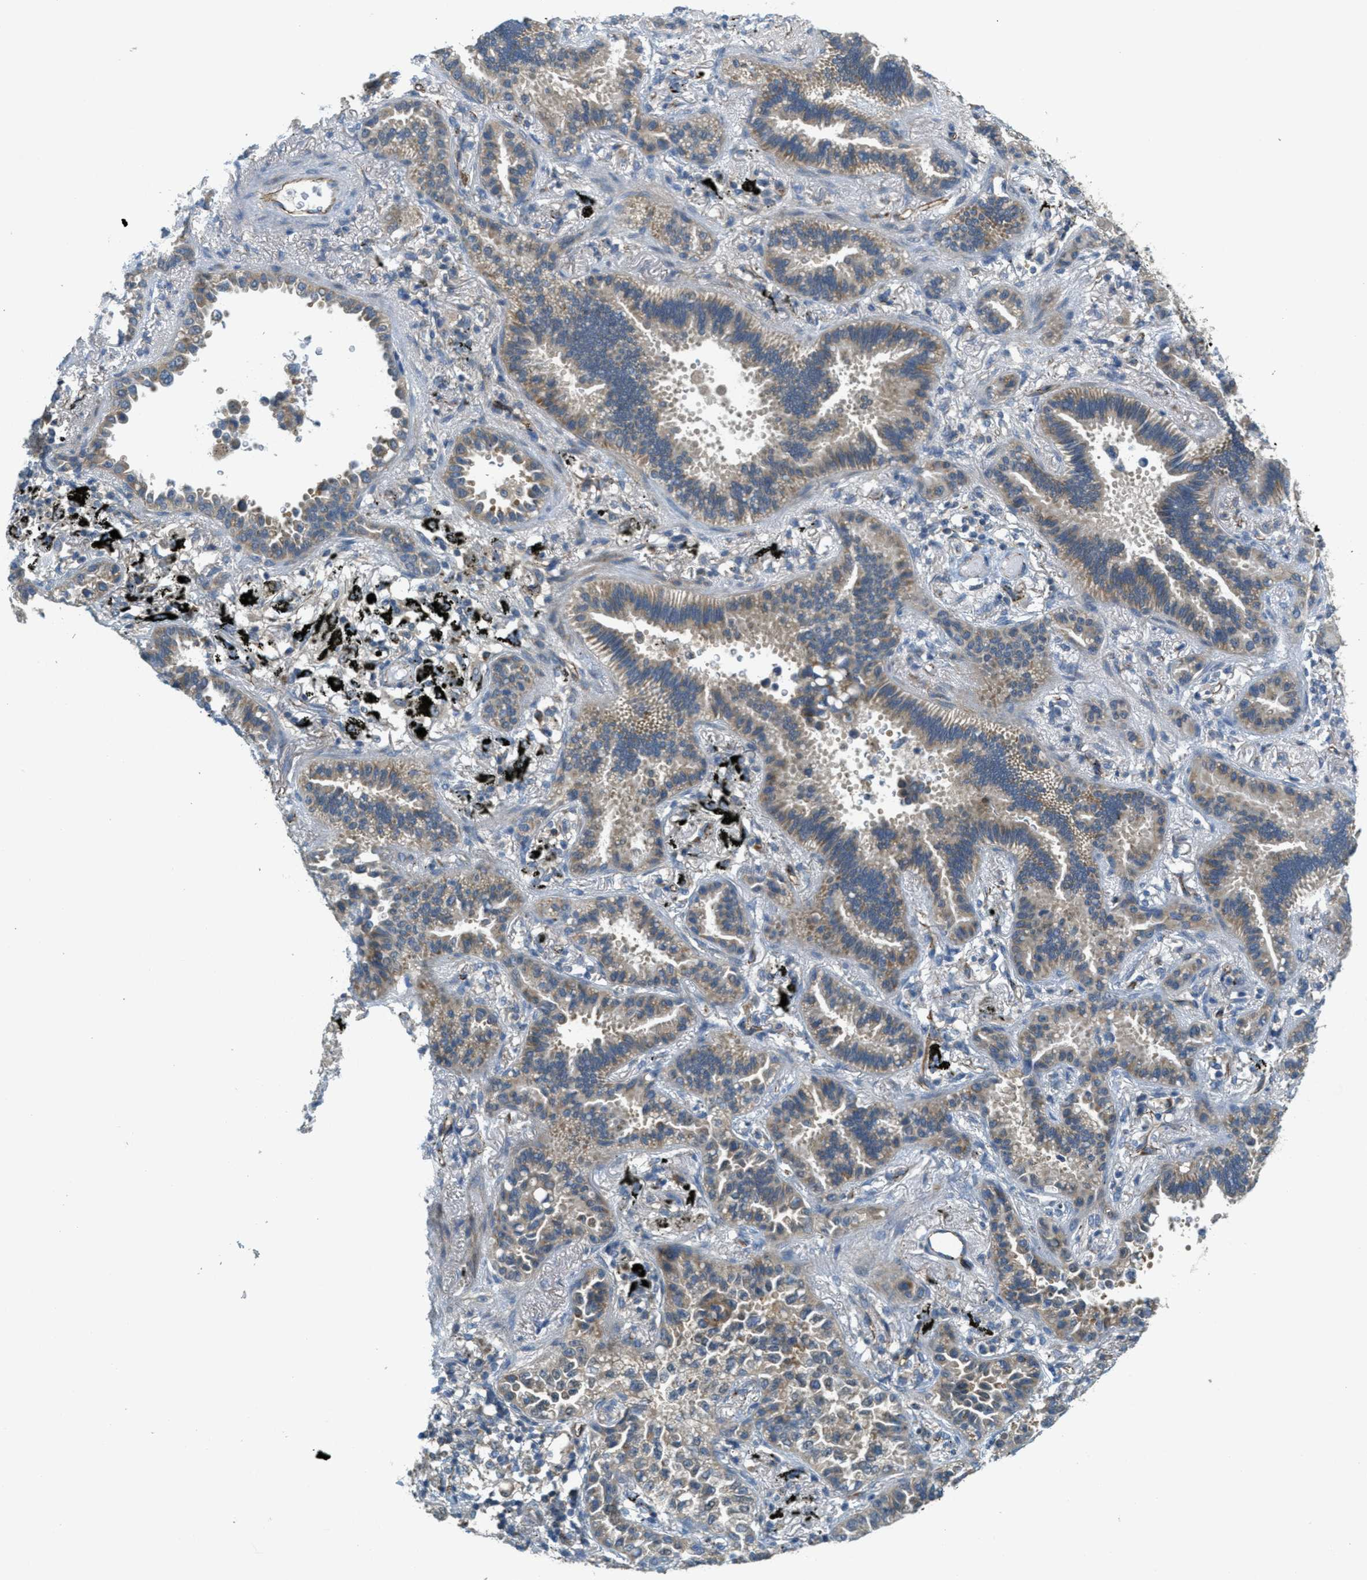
{"staining": {"intensity": "weak", "quantity": ">75%", "location": "cytoplasmic/membranous"}, "tissue": "lung cancer", "cell_type": "Tumor cells", "image_type": "cancer", "snomed": [{"axis": "morphology", "description": "Normal tissue, NOS"}, {"axis": "morphology", "description": "Adenocarcinoma, NOS"}, {"axis": "topography", "description": "Lung"}], "caption": "A brown stain labels weak cytoplasmic/membranous expression of a protein in human lung cancer (adenocarcinoma) tumor cells. The staining was performed using DAB, with brown indicating positive protein expression. Nuclei are stained blue with hematoxylin.", "gene": "JCAD", "patient": {"sex": "male", "age": 59}}